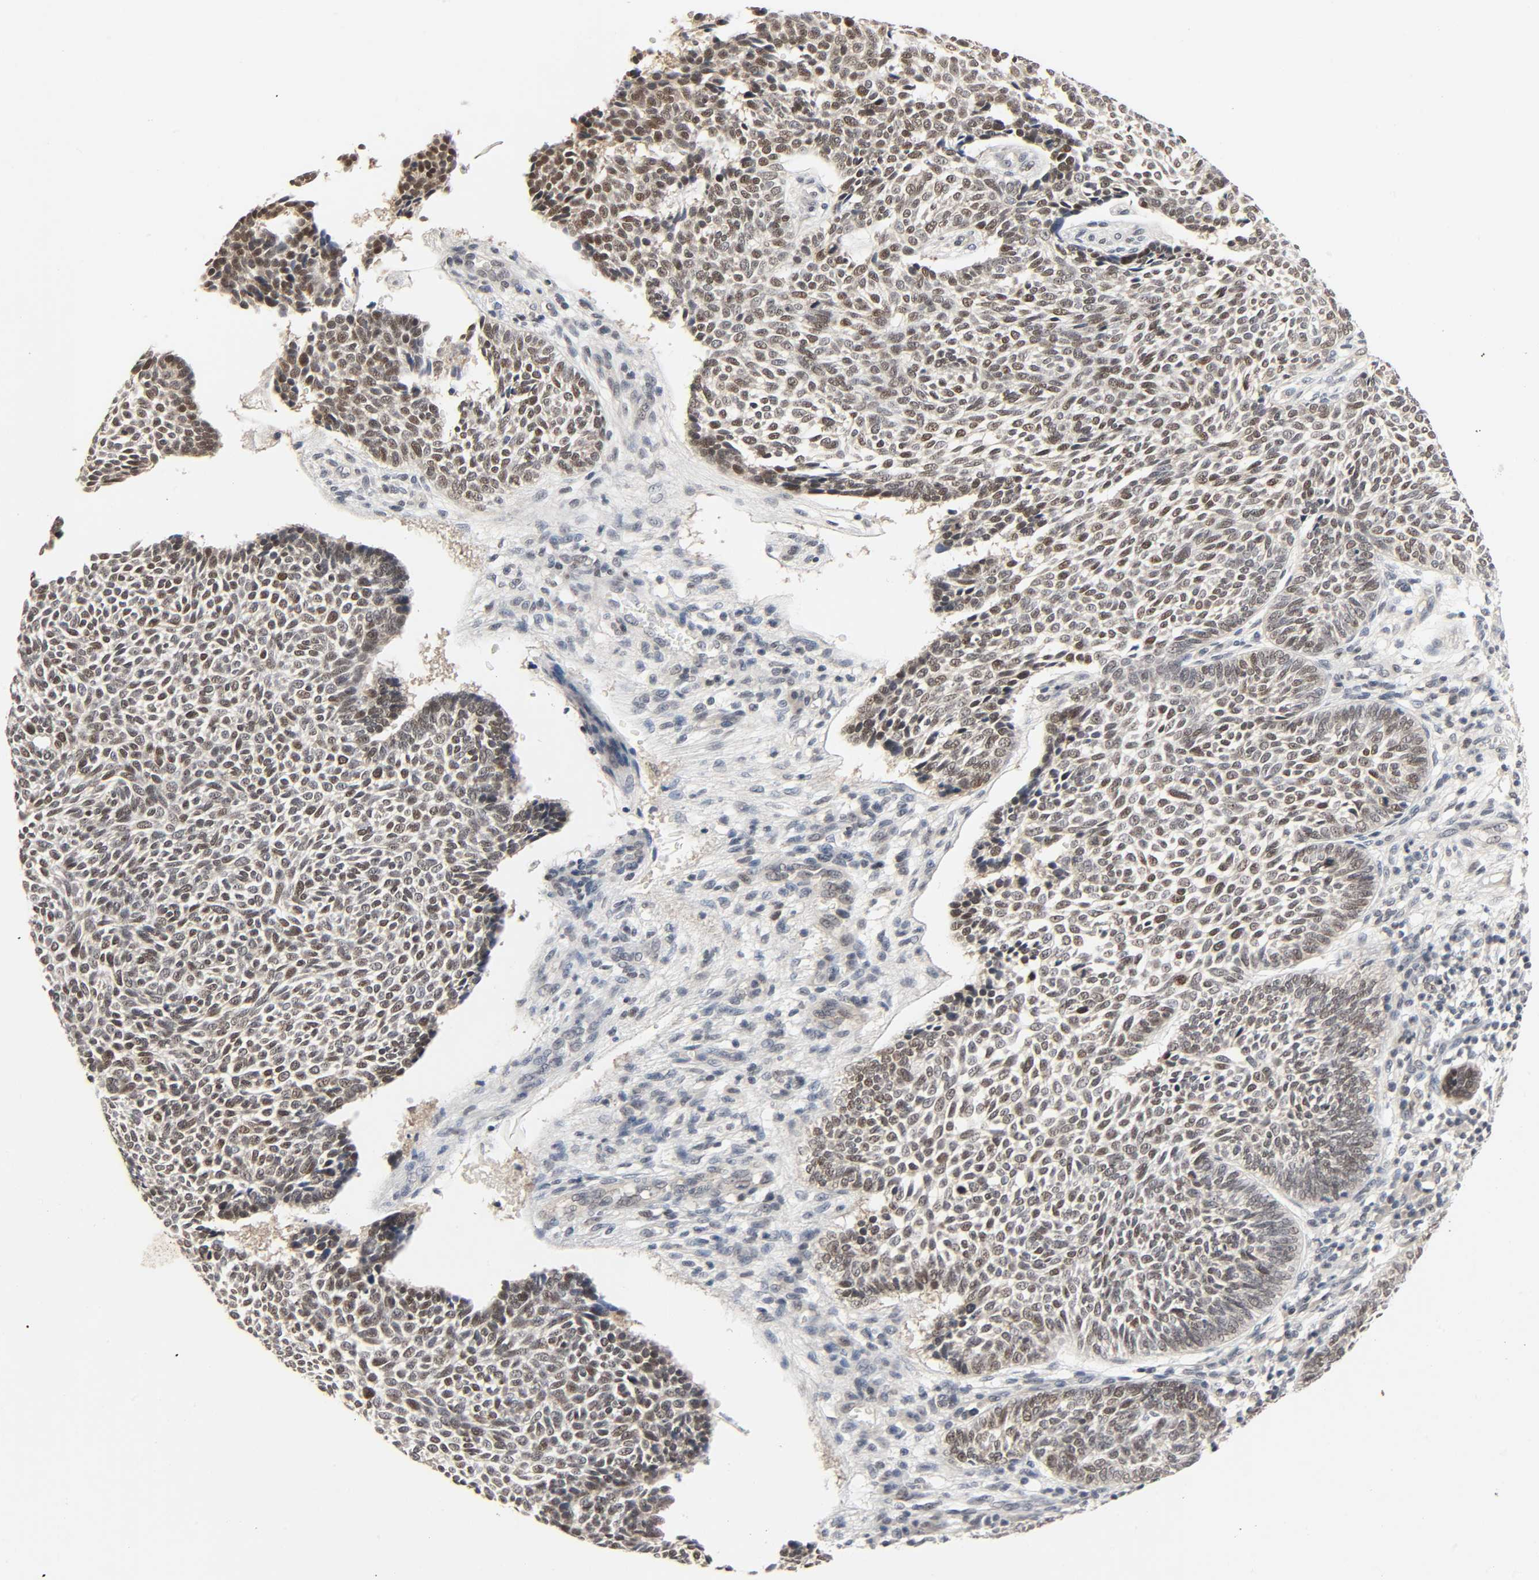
{"staining": {"intensity": "moderate", "quantity": "25%-75%", "location": "nuclear"}, "tissue": "skin cancer", "cell_type": "Tumor cells", "image_type": "cancer", "snomed": [{"axis": "morphology", "description": "Normal tissue, NOS"}, {"axis": "morphology", "description": "Basal cell carcinoma"}, {"axis": "topography", "description": "Skin"}], "caption": "Skin cancer (basal cell carcinoma) was stained to show a protein in brown. There is medium levels of moderate nuclear staining in approximately 25%-75% of tumor cells.", "gene": "MAPKAPK5", "patient": {"sex": "male", "age": 87}}